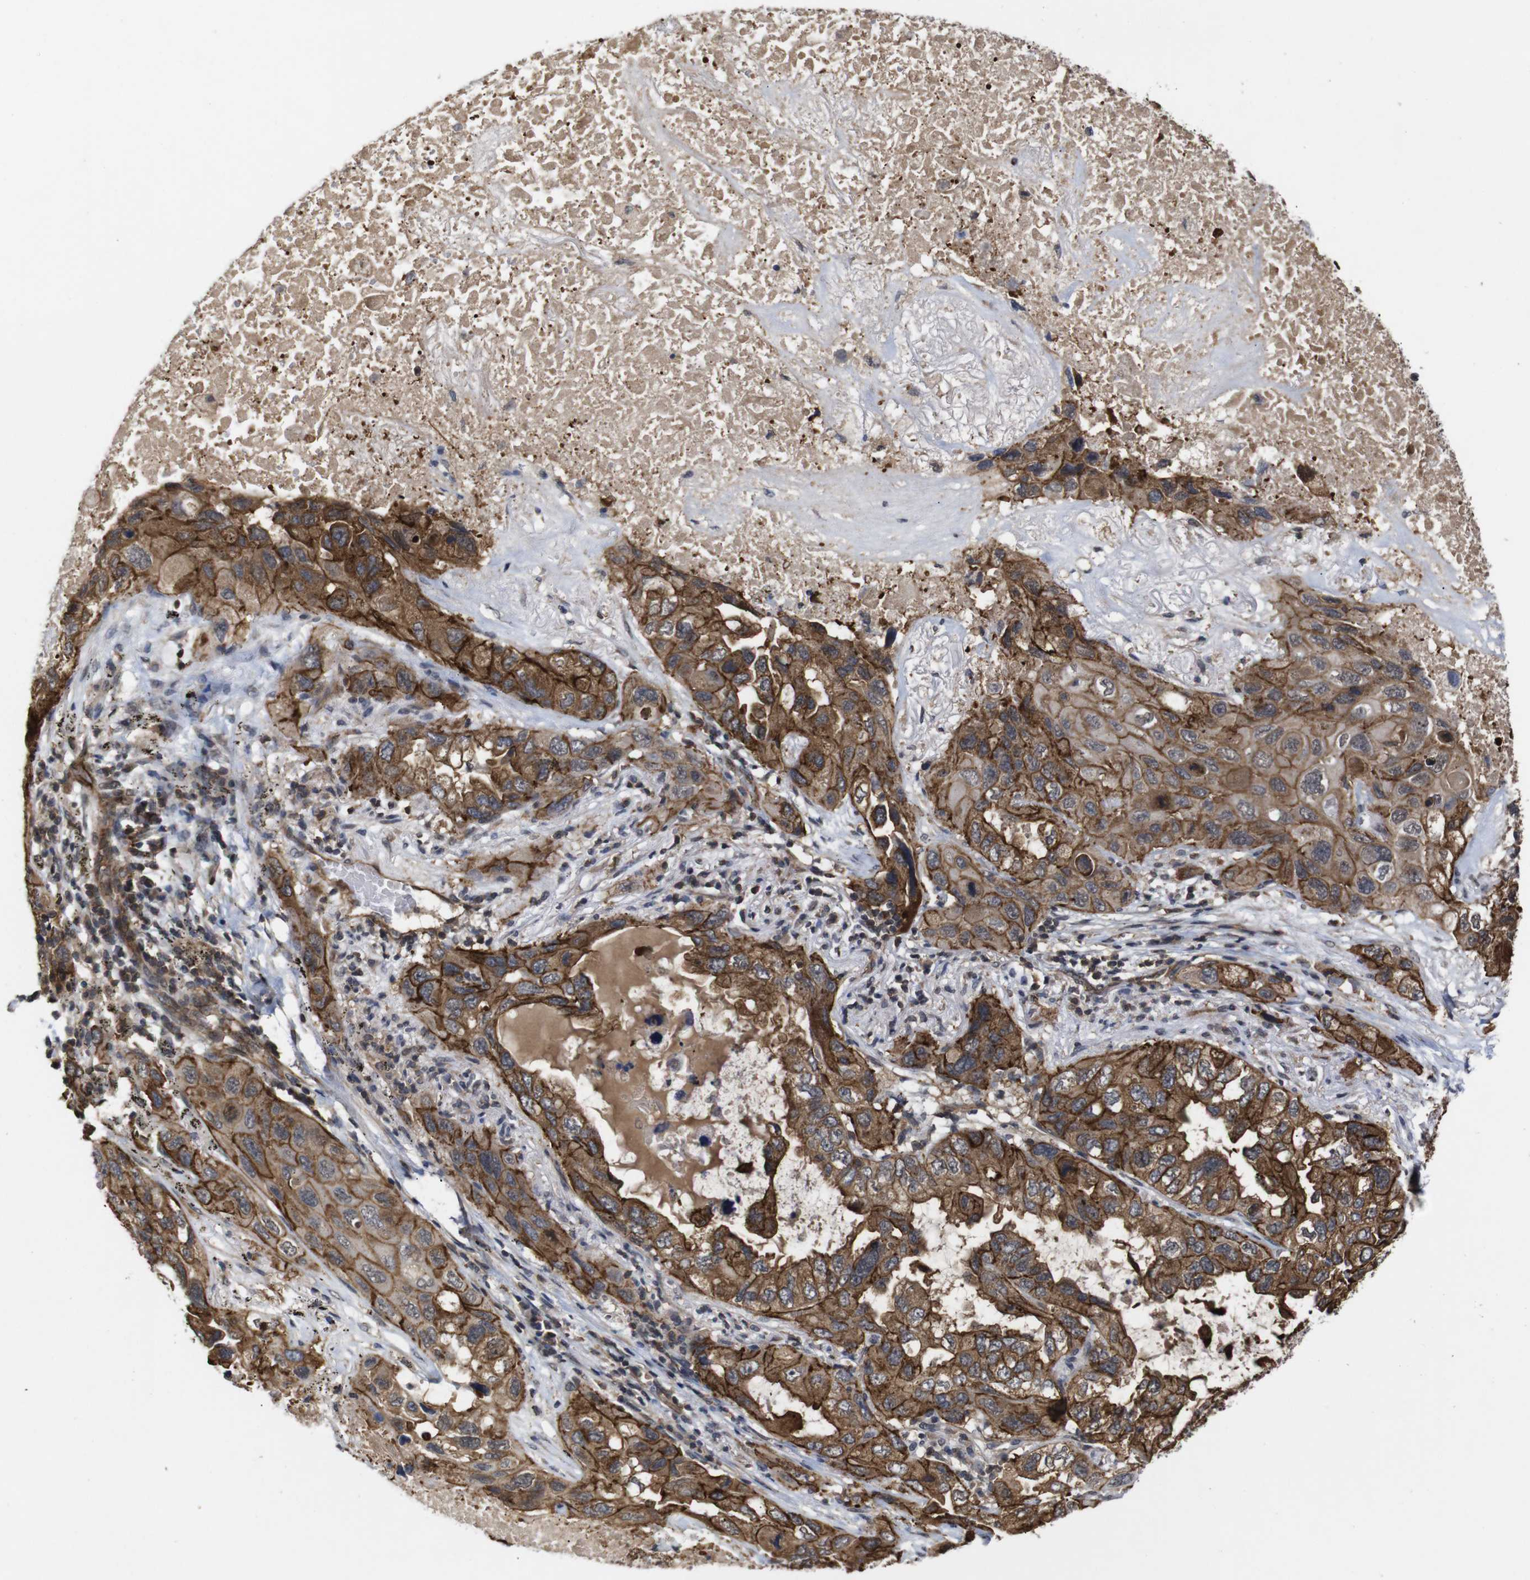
{"staining": {"intensity": "moderate", "quantity": ">75%", "location": "cytoplasmic/membranous"}, "tissue": "lung cancer", "cell_type": "Tumor cells", "image_type": "cancer", "snomed": [{"axis": "morphology", "description": "Squamous cell carcinoma, NOS"}, {"axis": "topography", "description": "Lung"}], "caption": "A high-resolution histopathology image shows immunohistochemistry staining of lung cancer (squamous cell carcinoma), which demonstrates moderate cytoplasmic/membranous expression in approximately >75% of tumor cells. (Brightfield microscopy of DAB IHC at high magnification).", "gene": "NANOS1", "patient": {"sex": "female", "age": 73}}